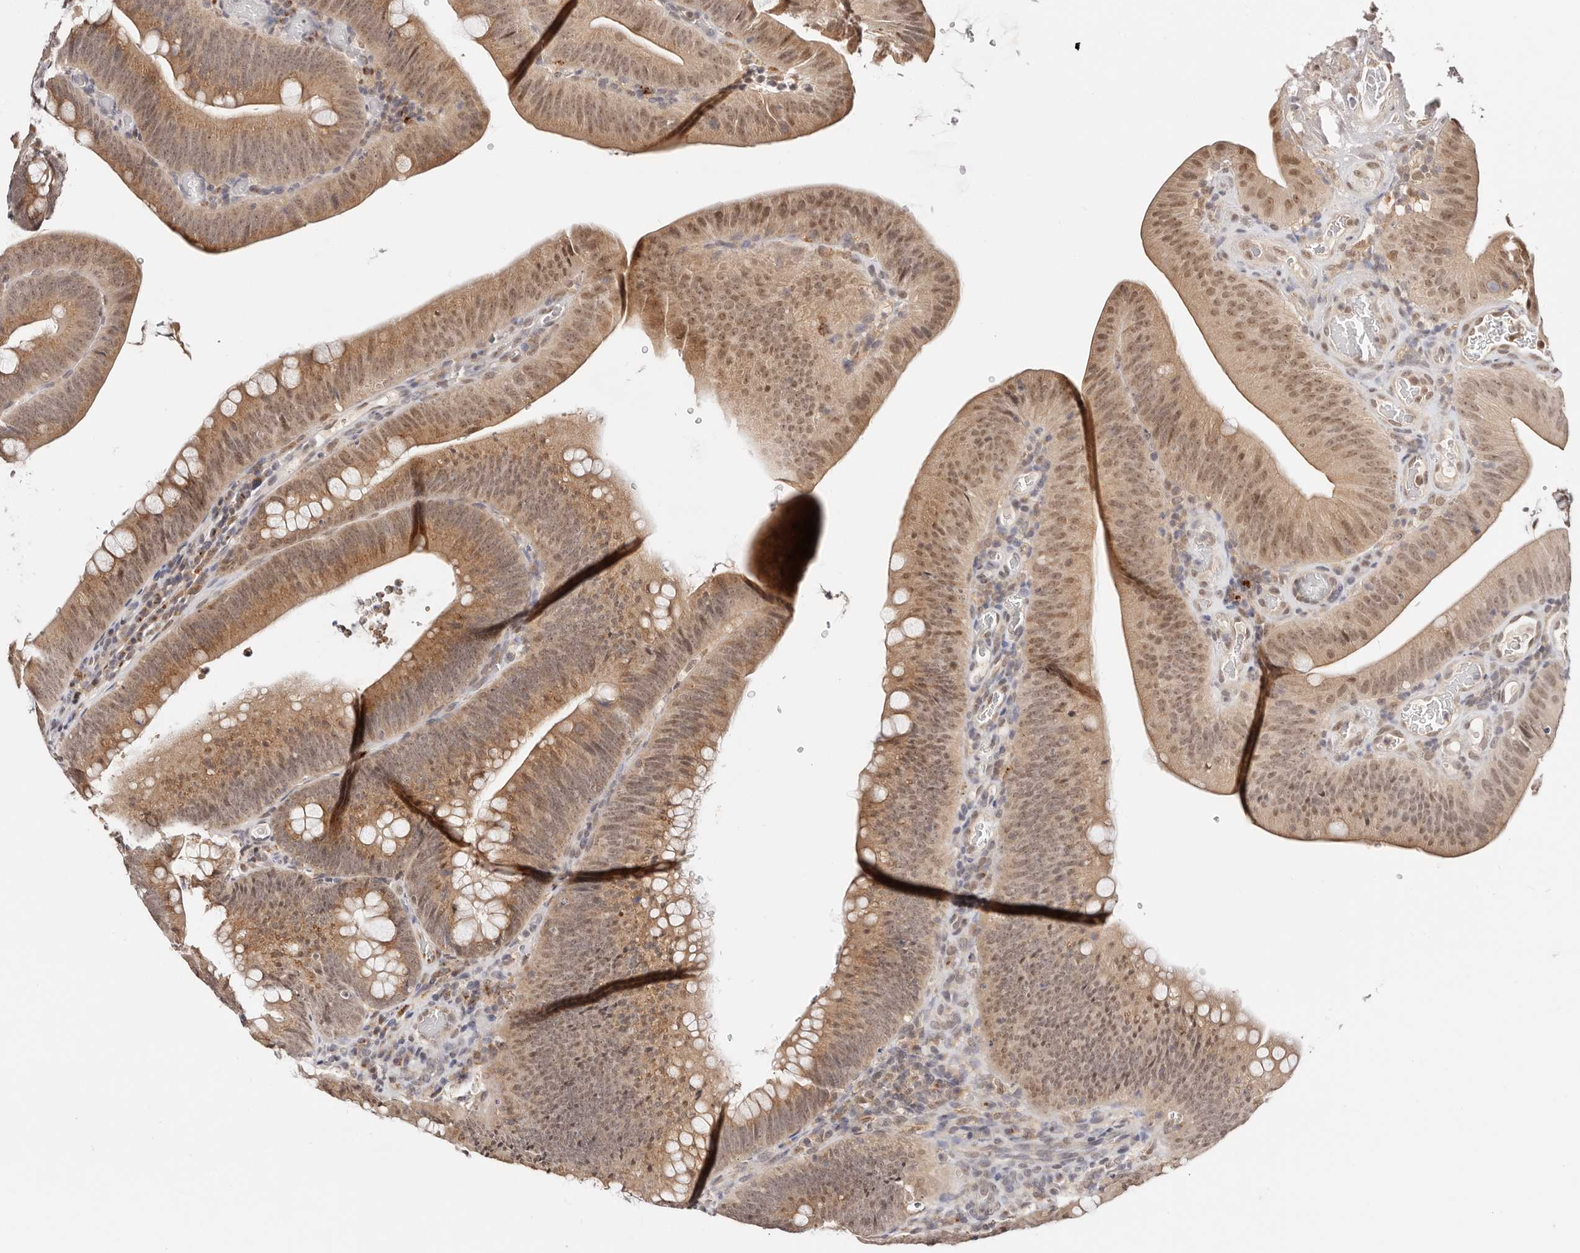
{"staining": {"intensity": "moderate", "quantity": ">75%", "location": "cytoplasmic/membranous,nuclear"}, "tissue": "colorectal cancer", "cell_type": "Tumor cells", "image_type": "cancer", "snomed": [{"axis": "morphology", "description": "Normal tissue, NOS"}, {"axis": "topography", "description": "Colon"}], "caption": "Brown immunohistochemical staining in human colorectal cancer displays moderate cytoplasmic/membranous and nuclear staining in about >75% of tumor cells.", "gene": "VIPAS39", "patient": {"sex": "female", "age": 82}}